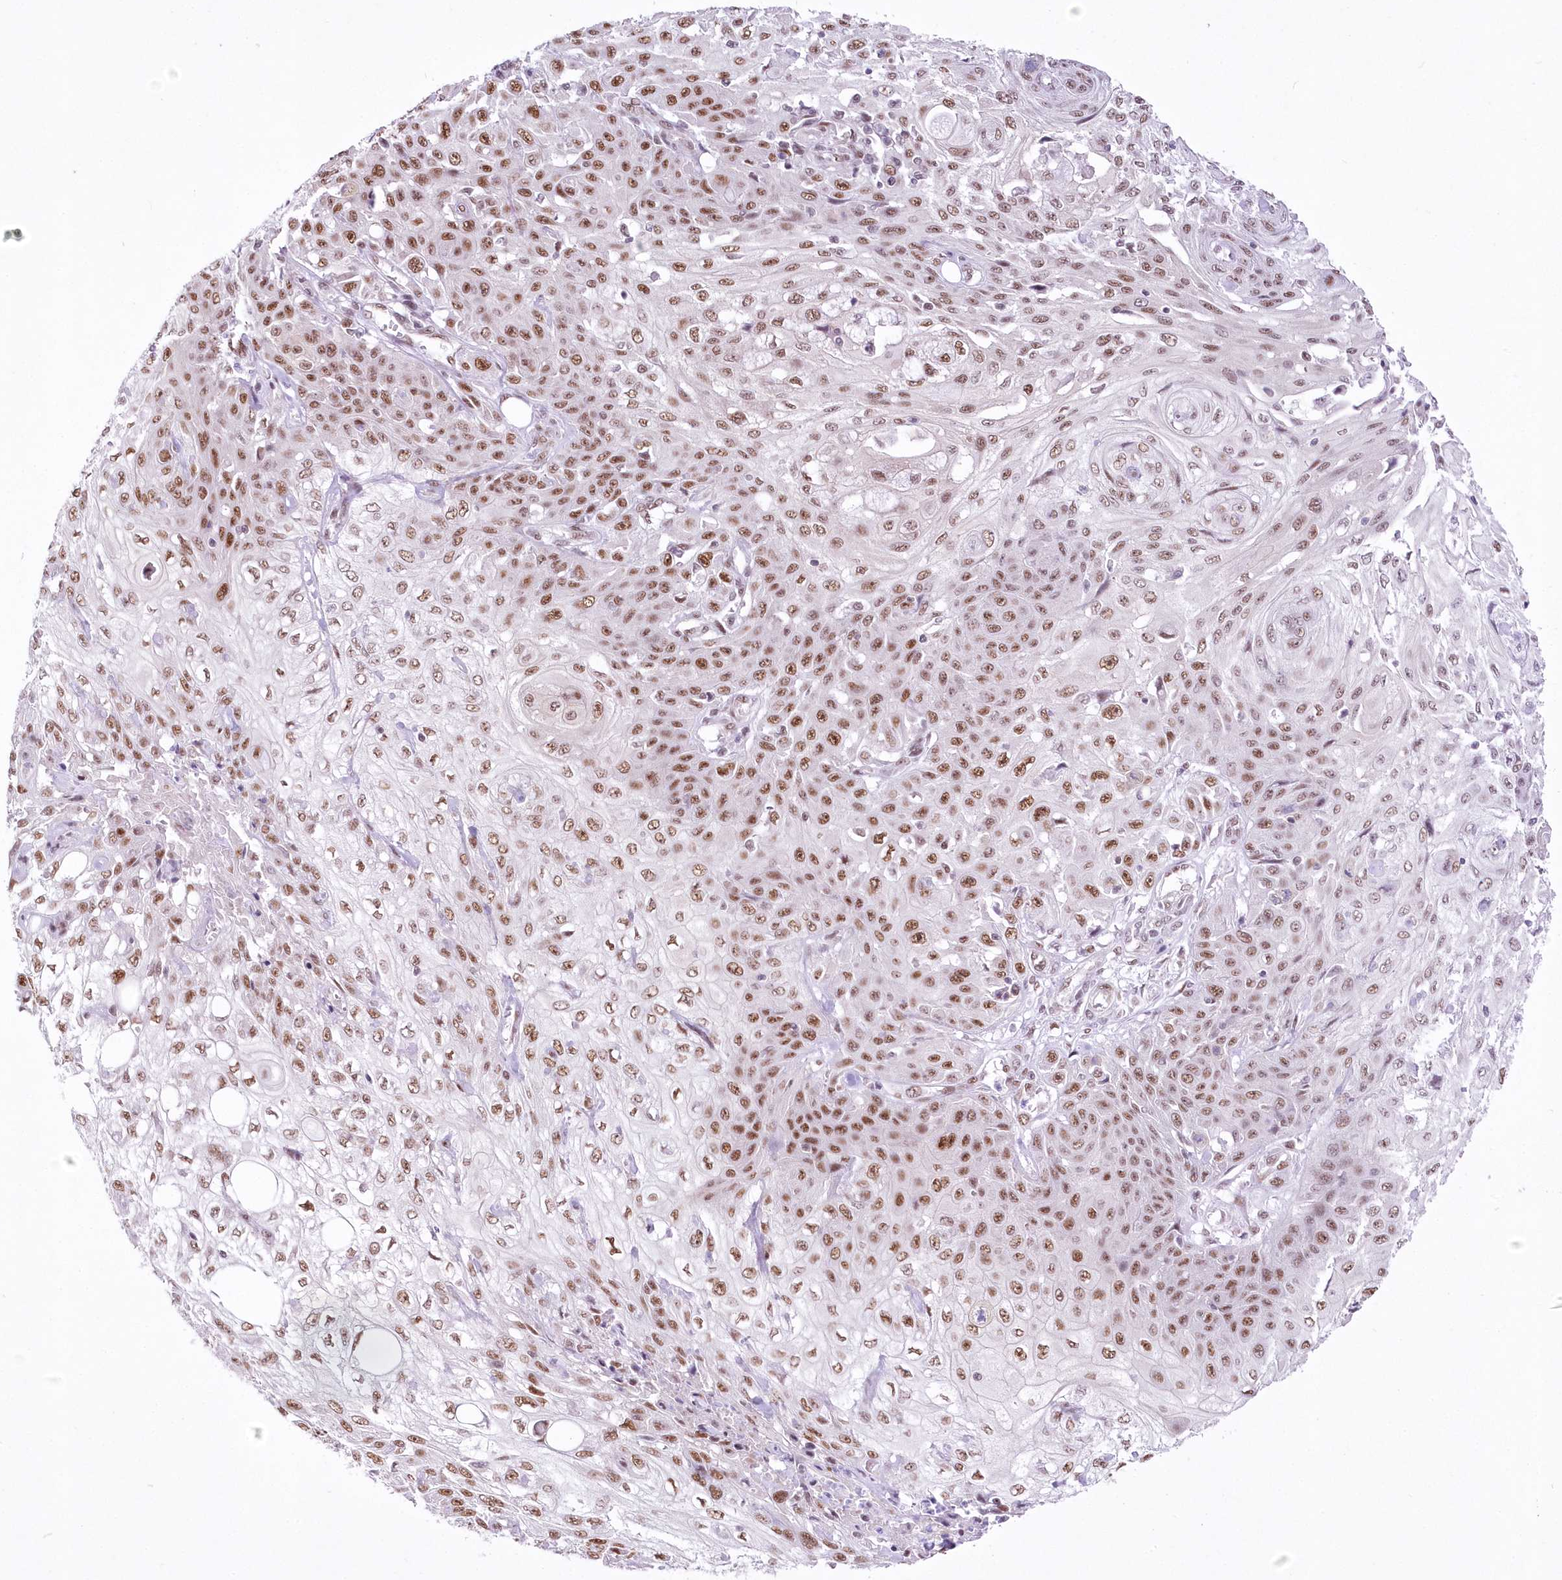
{"staining": {"intensity": "moderate", "quantity": ">75%", "location": "nuclear"}, "tissue": "skin cancer", "cell_type": "Tumor cells", "image_type": "cancer", "snomed": [{"axis": "morphology", "description": "Squamous cell carcinoma, NOS"}, {"axis": "morphology", "description": "Squamous cell carcinoma, metastatic, NOS"}, {"axis": "topography", "description": "Skin"}, {"axis": "topography", "description": "Lymph node"}], "caption": "About >75% of tumor cells in human skin cancer reveal moderate nuclear protein expression as visualized by brown immunohistochemical staining.", "gene": "NSUN2", "patient": {"sex": "male", "age": 75}}